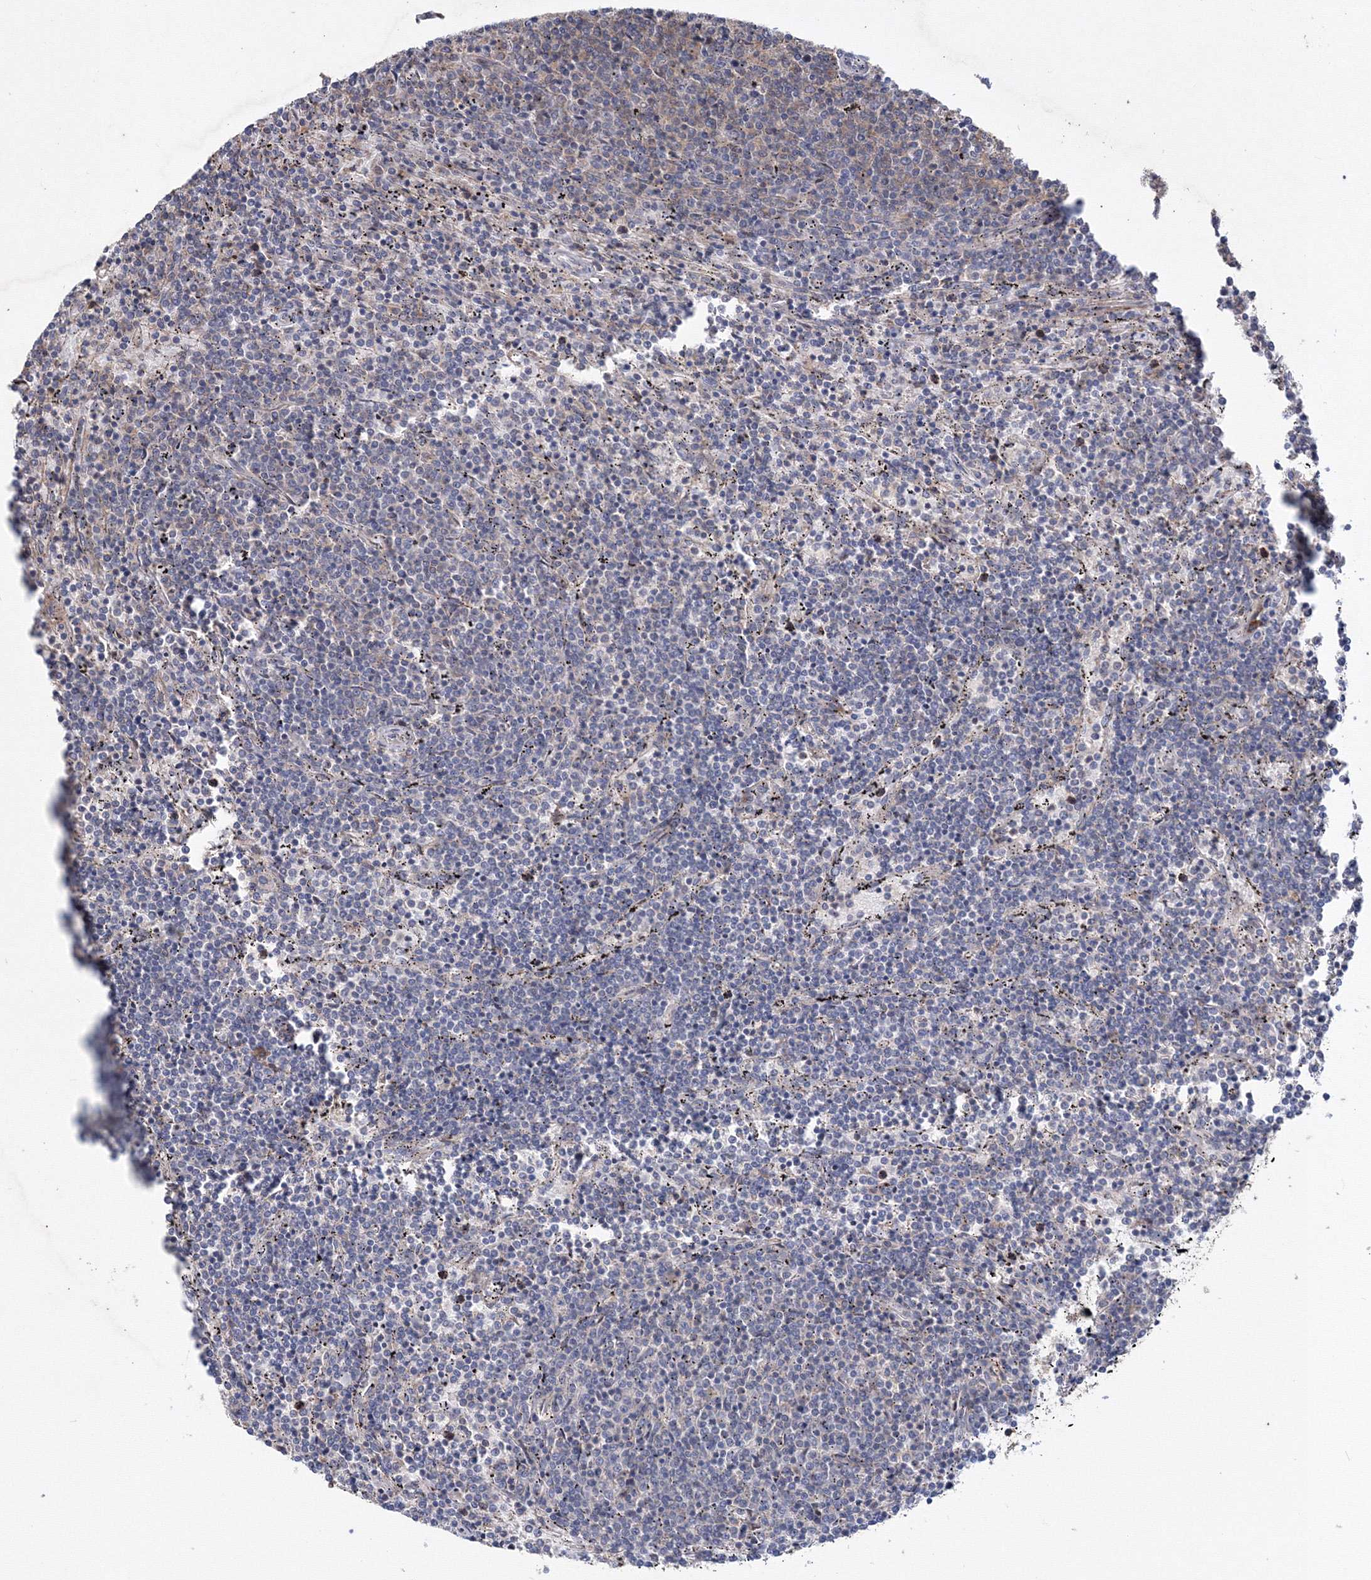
{"staining": {"intensity": "negative", "quantity": "none", "location": "none"}, "tissue": "lymphoma", "cell_type": "Tumor cells", "image_type": "cancer", "snomed": [{"axis": "morphology", "description": "Malignant lymphoma, non-Hodgkin's type, Low grade"}, {"axis": "topography", "description": "Spleen"}], "caption": "DAB immunohistochemical staining of lymphoma reveals no significant staining in tumor cells.", "gene": "PPP2R2B", "patient": {"sex": "female", "age": 50}}